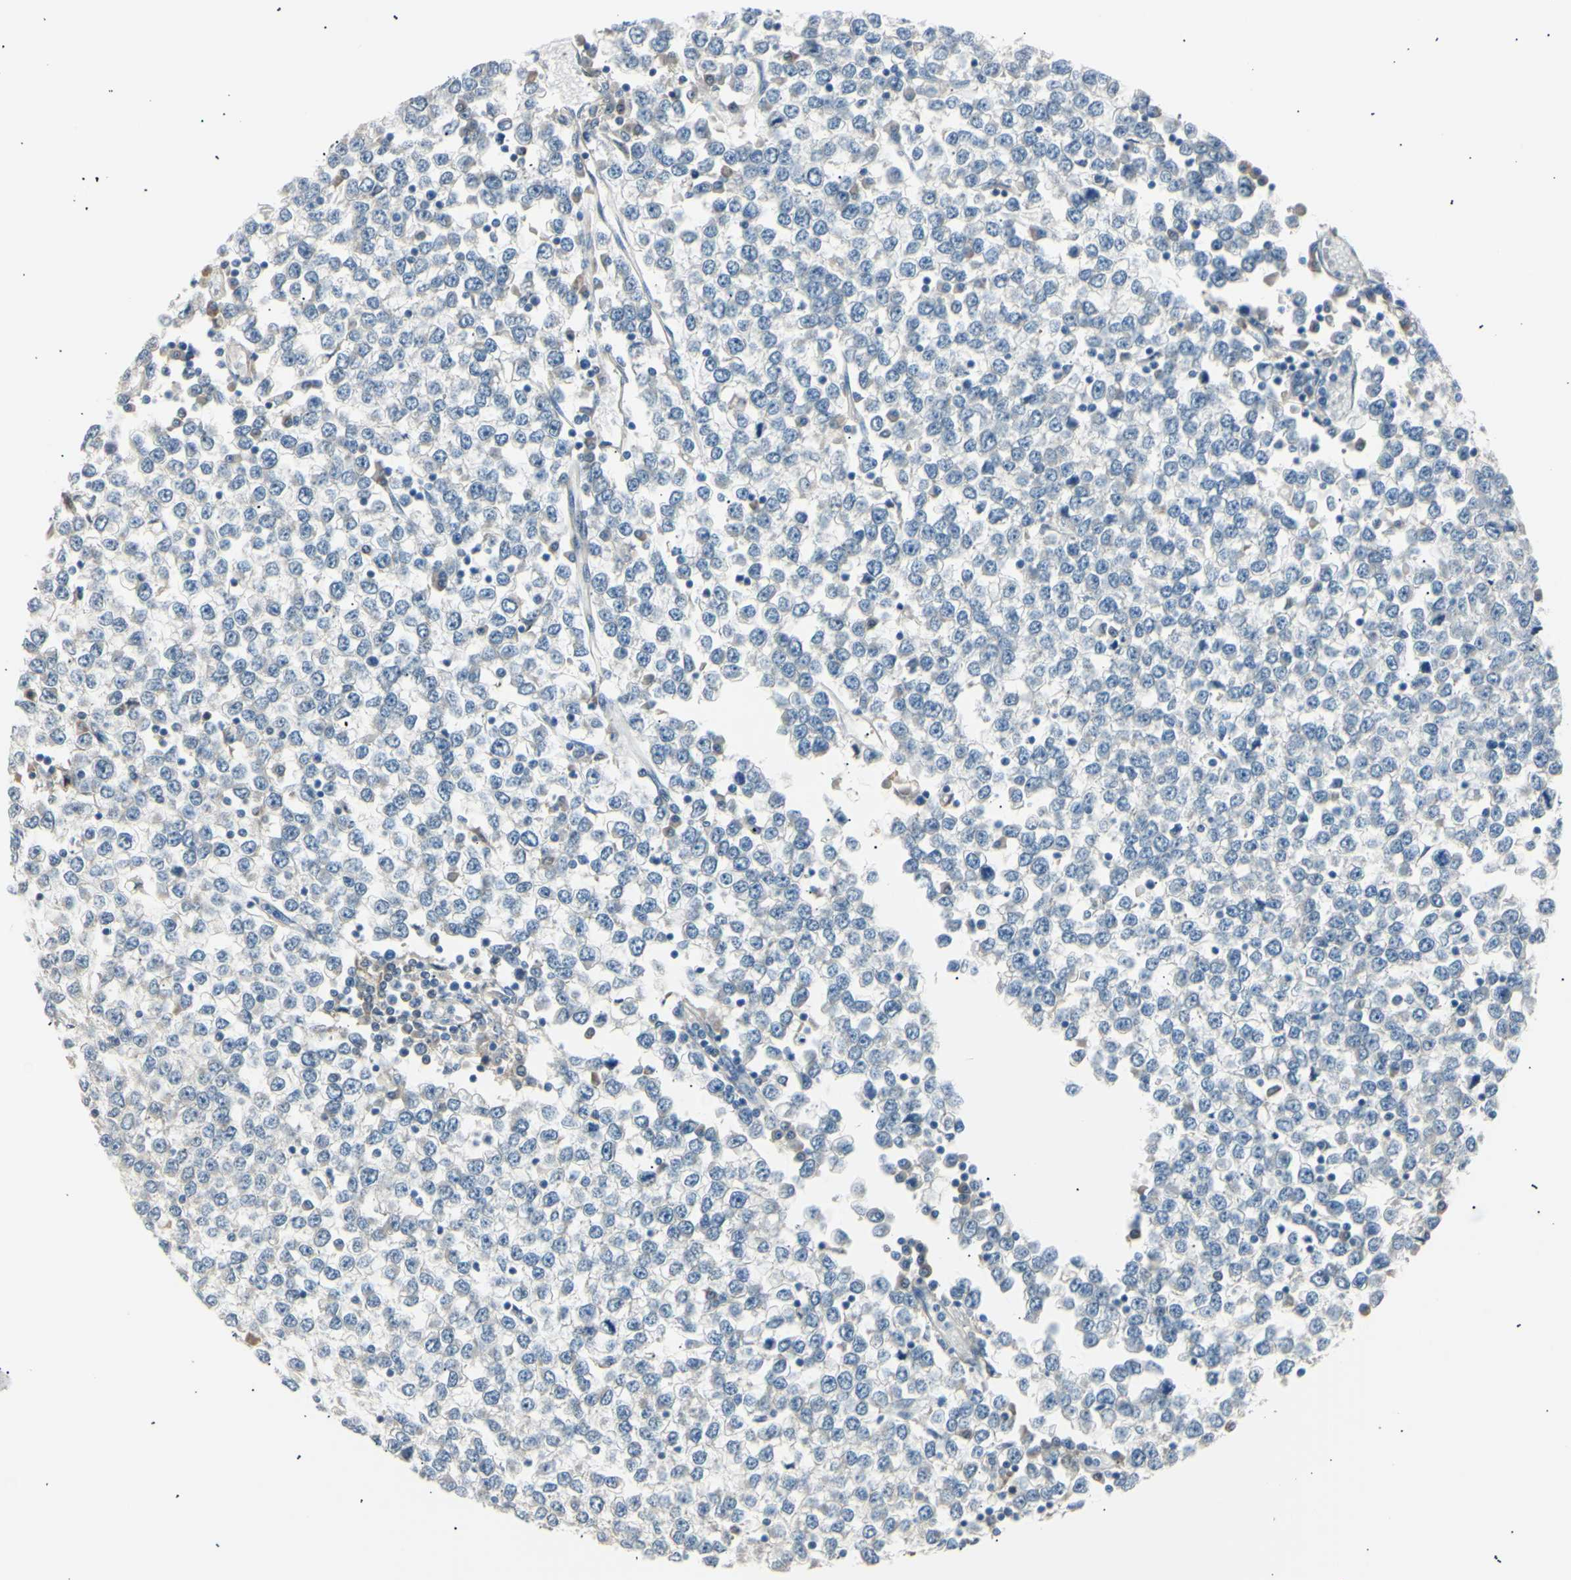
{"staining": {"intensity": "negative", "quantity": "none", "location": "none"}, "tissue": "testis cancer", "cell_type": "Tumor cells", "image_type": "cancer", "snomed": [{"axis": "morphology", "description": "Seminoma, NOS"}, {"axis": "topography", "description": "Testis"}], "caption": "High magnification brightfield microscopy of testis seminoma stained with DAB (3,3'-diaminobenzidine) (brown) and counterstained with hematoxylin (blue): tumor cells show no significant staining. (Stains: DAB immunohistochemistry (IHC) with hematoxylin counter stain, Microscopy: brightfield microscopy at high magnification).", "gene": "LHPP", "patient": {"sex": "male", "age": 65}}